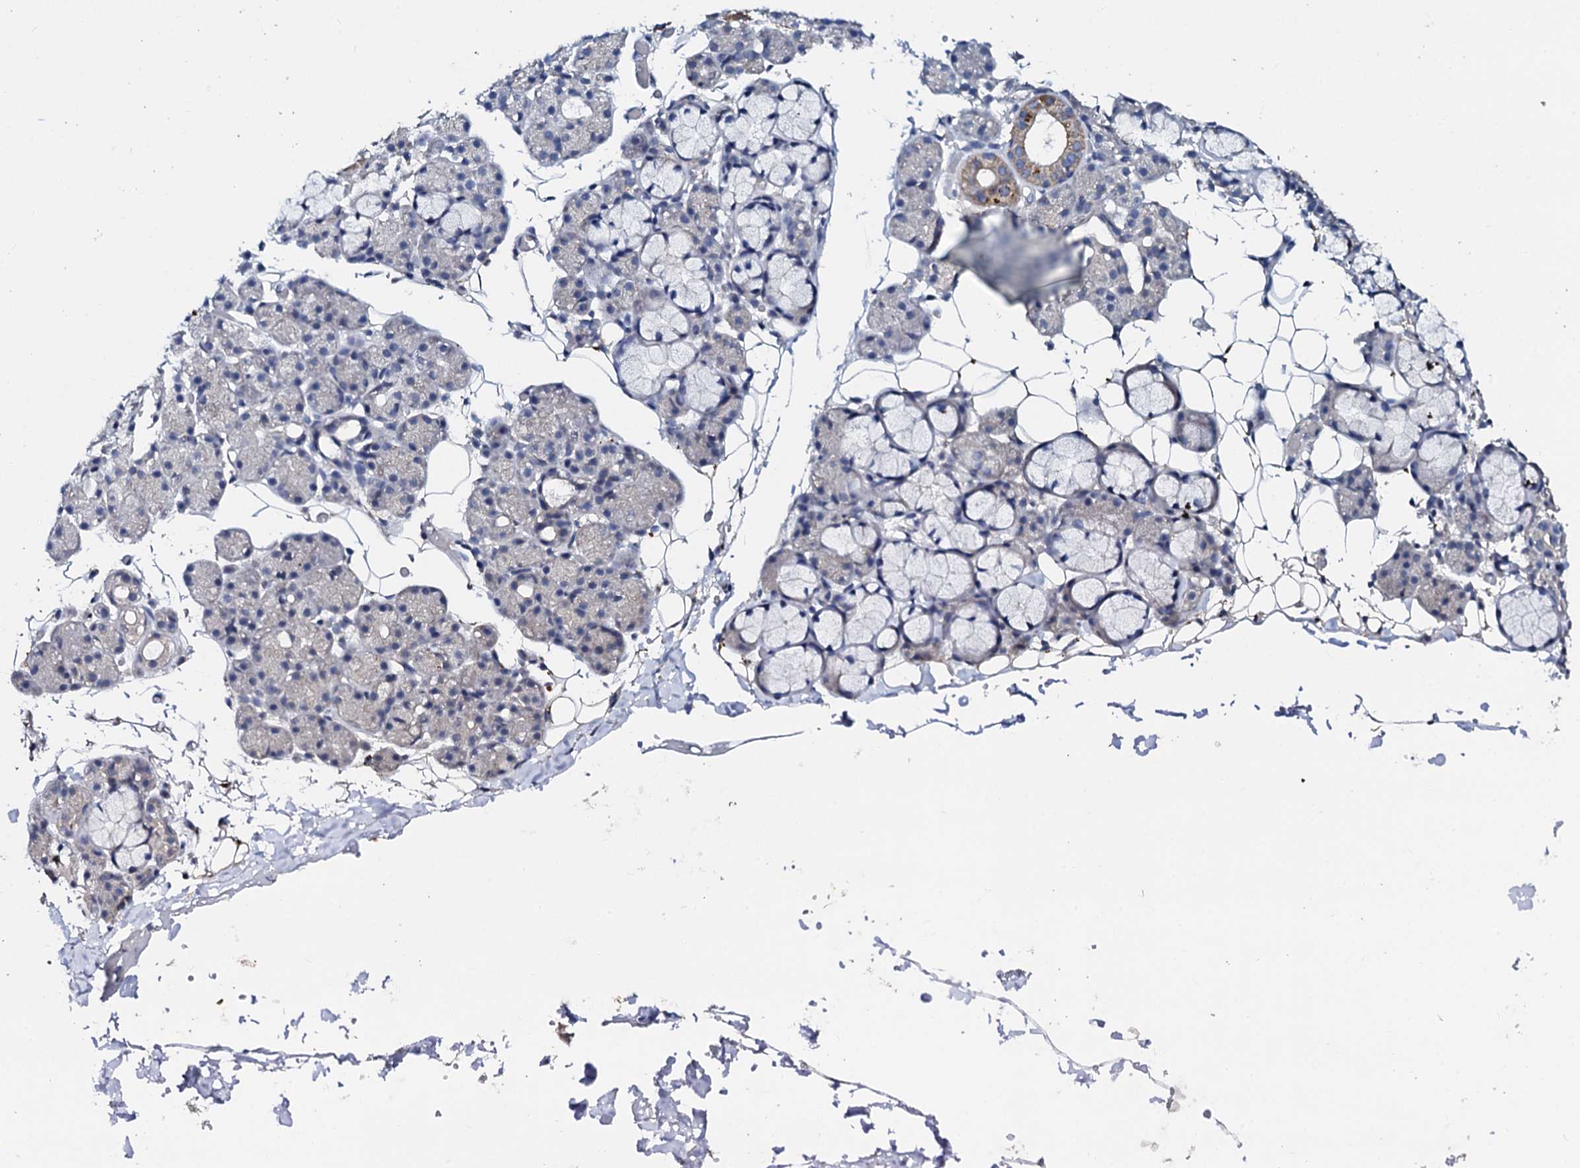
{"staining": {"intensity": "weak", "quantity": "<25%", "location": "cytoplasmic/membranous"}, "tissue": "salivary gland", "cell_type": "Glandular cells", "image_type": "normal", "snomed": [{"axis": "morphology", "description": "Normal tissue, NOS"}, {"axis": "topography", "description": "Salivary gland"}], "caption": "A photomicrograph of salivary gland stained for a protein demonstrates no brown staining in glandular cells.", "gene": "SLC37A4", "patient": {"sex": "male", "age": 63}}